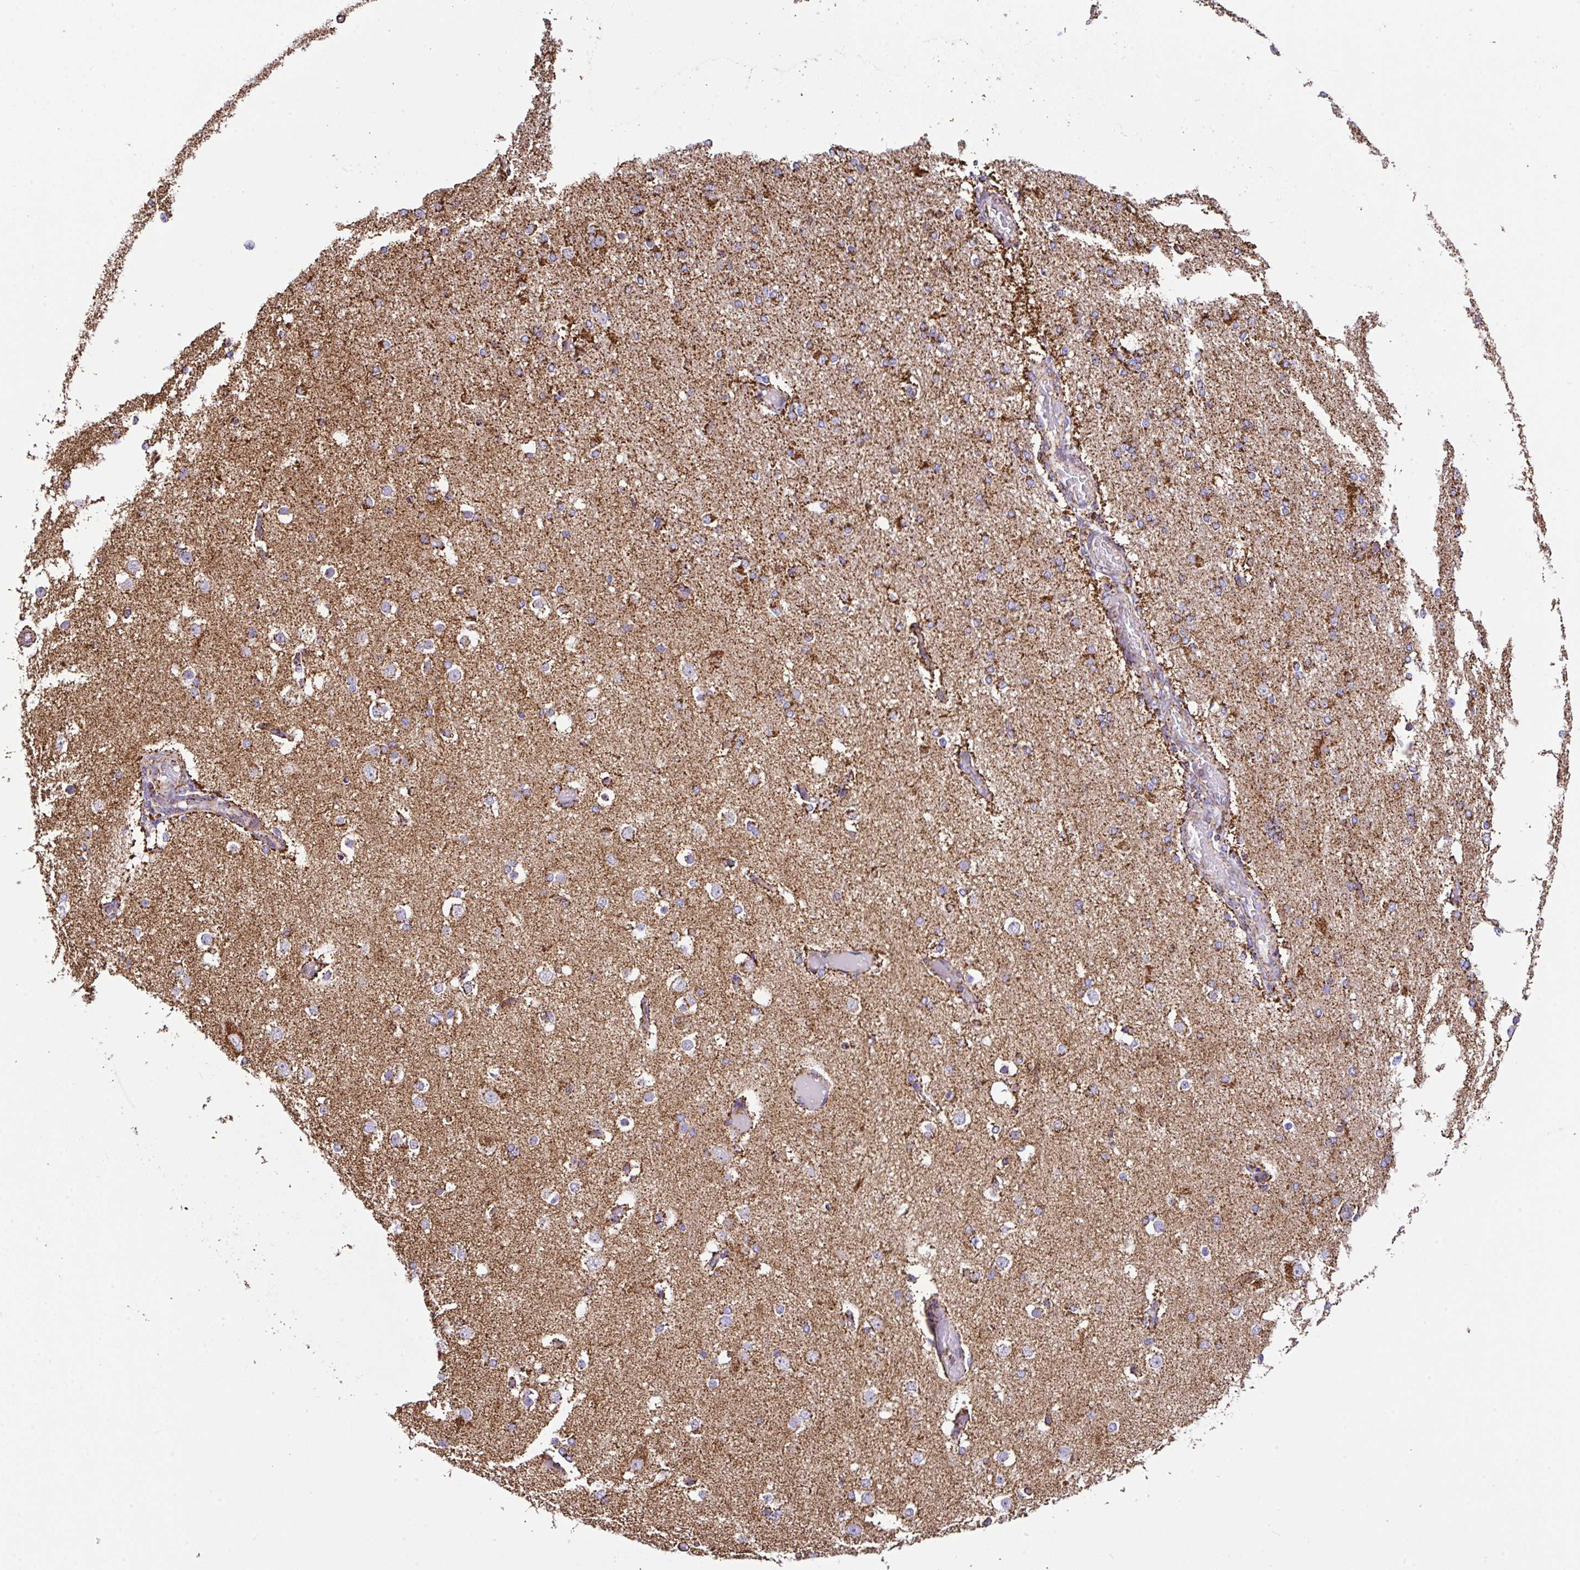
{"staining": {"intensity": "strong", "quantity": ">75%", "location": "cytoplasmic/membranous"}, "tissue": "cerebral cortex", "cell_type": "Endothelial cells", "image_type": "normal", "snomed": [{"axis": "morphology", "description": "Normal tissue, NOS"}, {"axis": "morphology", "description": "Inflammation, NOS"}, {"axis": "topography", "description": "Cerebral cortex"}], "caption": "Cerebral cortex stained with IHC reveals strong cytoplasmic/membranous expression in approximately >75% of endothelial cells.", "gene": "ANKRD33B", "patient": {"sex": "male", "age": 6}}